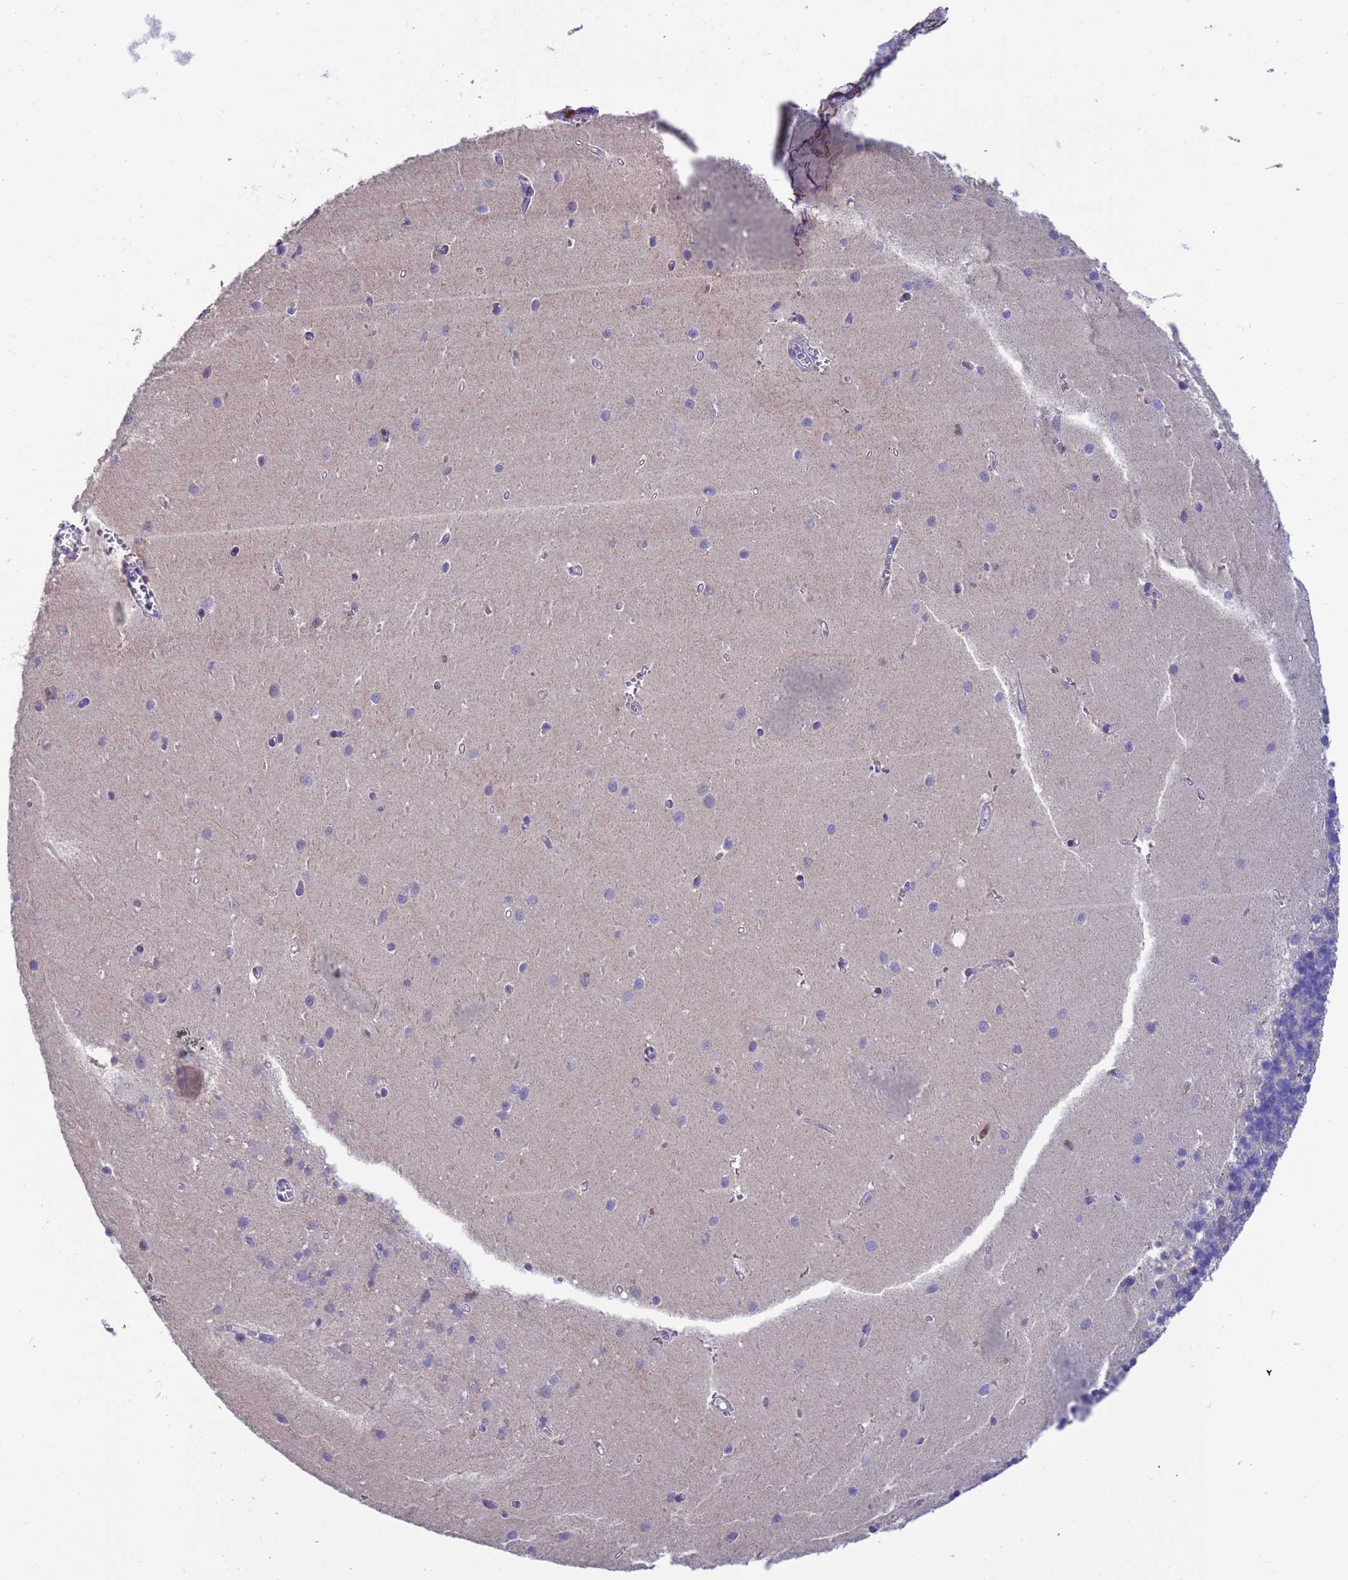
{"staining": {"intensity": "negative", "quantity": "none", "location": "none"}, "tissue": "cerebellum", "cell_type": "Cells in granular layer", "image_type": "normal", "snomed": [{"axis": "morphology", "description": "Normal tissue, NOS"}, {"axis": "topography", "description": "Cerebellum"}], "caption": "The image exhibits no significant expression in cells in granular layer of cerebellum.", "gene": "AMPD3", "patient": {"sex": "male", "age": 54}}